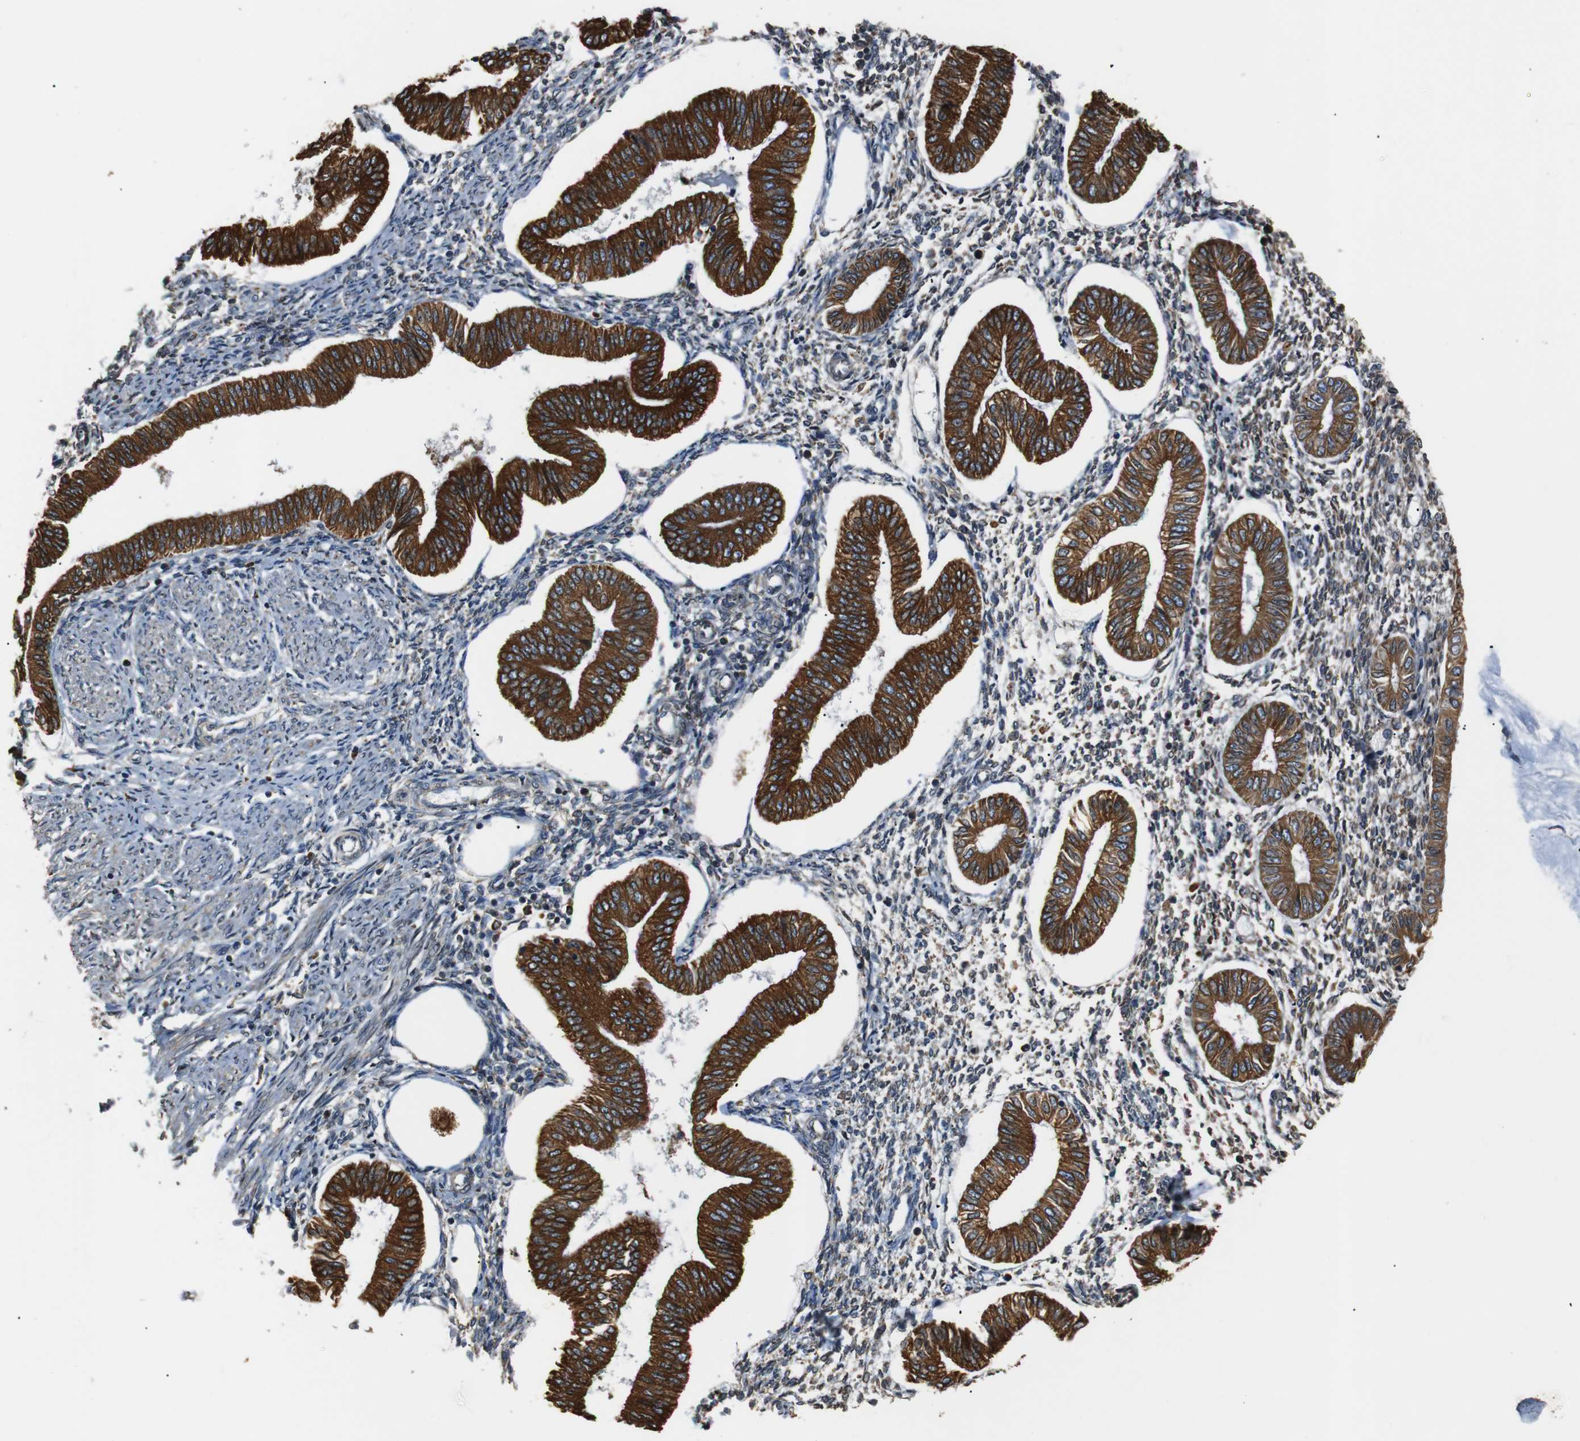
{"staining": {"intensity": "moderate", "quantity": "<25%", "location": "cytoplasmic/membranous"}, "tissue": "endometrium", "cell_type": "Cells in endometrial stroma", "image_type": "normal", "snomed": [{"axis": "morphology", "description": "Normal tissue, NOS"}, {"axis": "topography", "description": "Endometrium"}], "caption": "Immunohistochemical staining of normal human endometrium demonstrates low levels of moderate cytoplasmic/membranous expression in approximately <25% of cells in endometrial stroma. (DAB IHC with brightfield microscopy, high magnification).", "gene": "TMED2", "patient": {"sex": "female", "age": 50}}